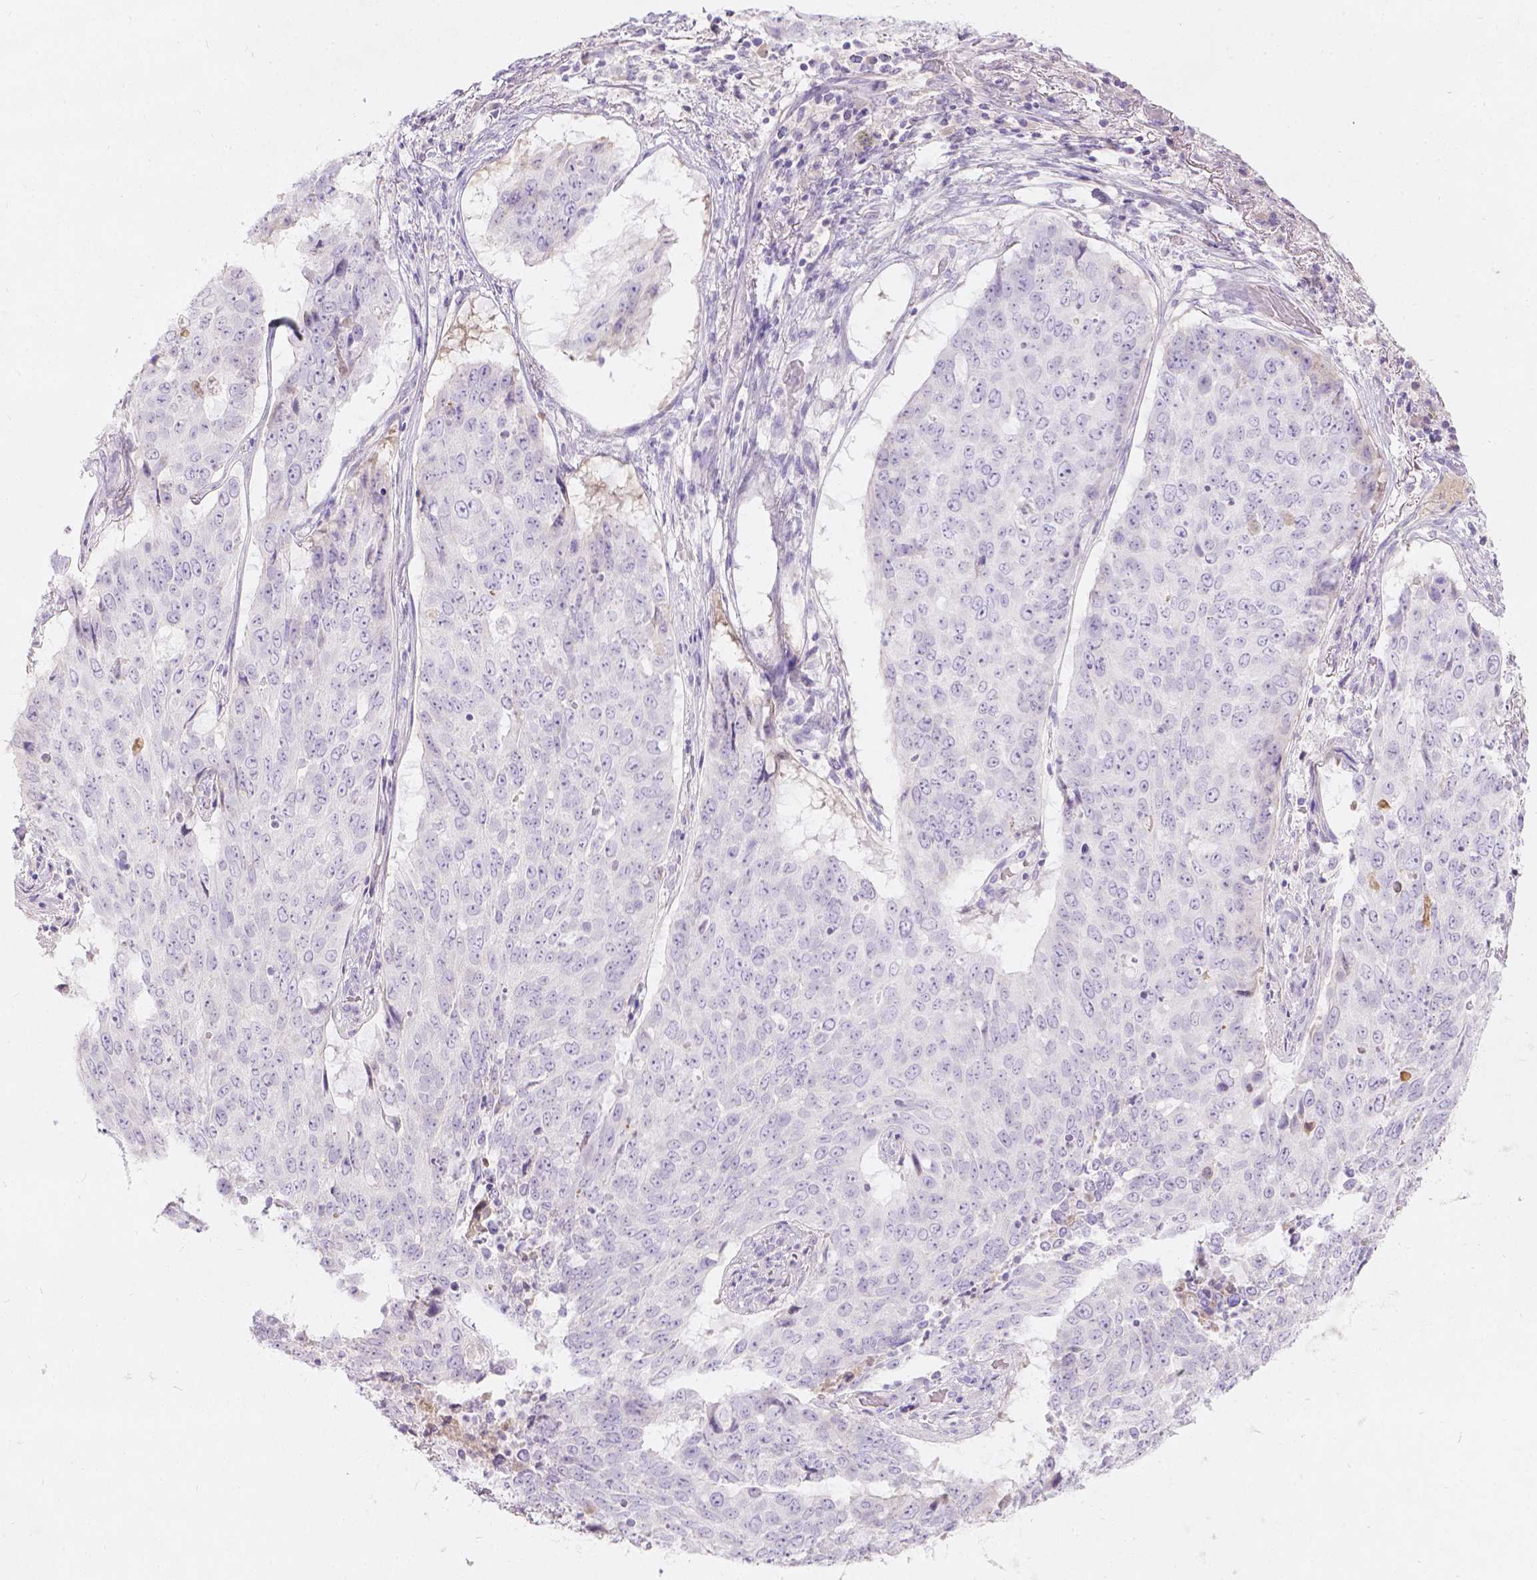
{"staining": {"intensity": "negative", "quantity": "none", "location": "none"}, "tissue": "lung cancer", "cell_type": "Tumor cells", "image_type": "cancer", "snomed": [{"axis": "morphology", "description": "Normal tissue, NOS"}, {"axis": "morphology", "description": "Squamous cell carcinoma, NOS"}, {"axis": "topography", "description": "Bronchus"}, {"axis": "topography", "description": "Lung"}], "caption": "The IHC micrograph has no significant positivity in tumor cells of squamous cell carcinoma (lung) tissue.", "gene": "GAL3ST2", "patient": {"sex": "male", "age": 64}}